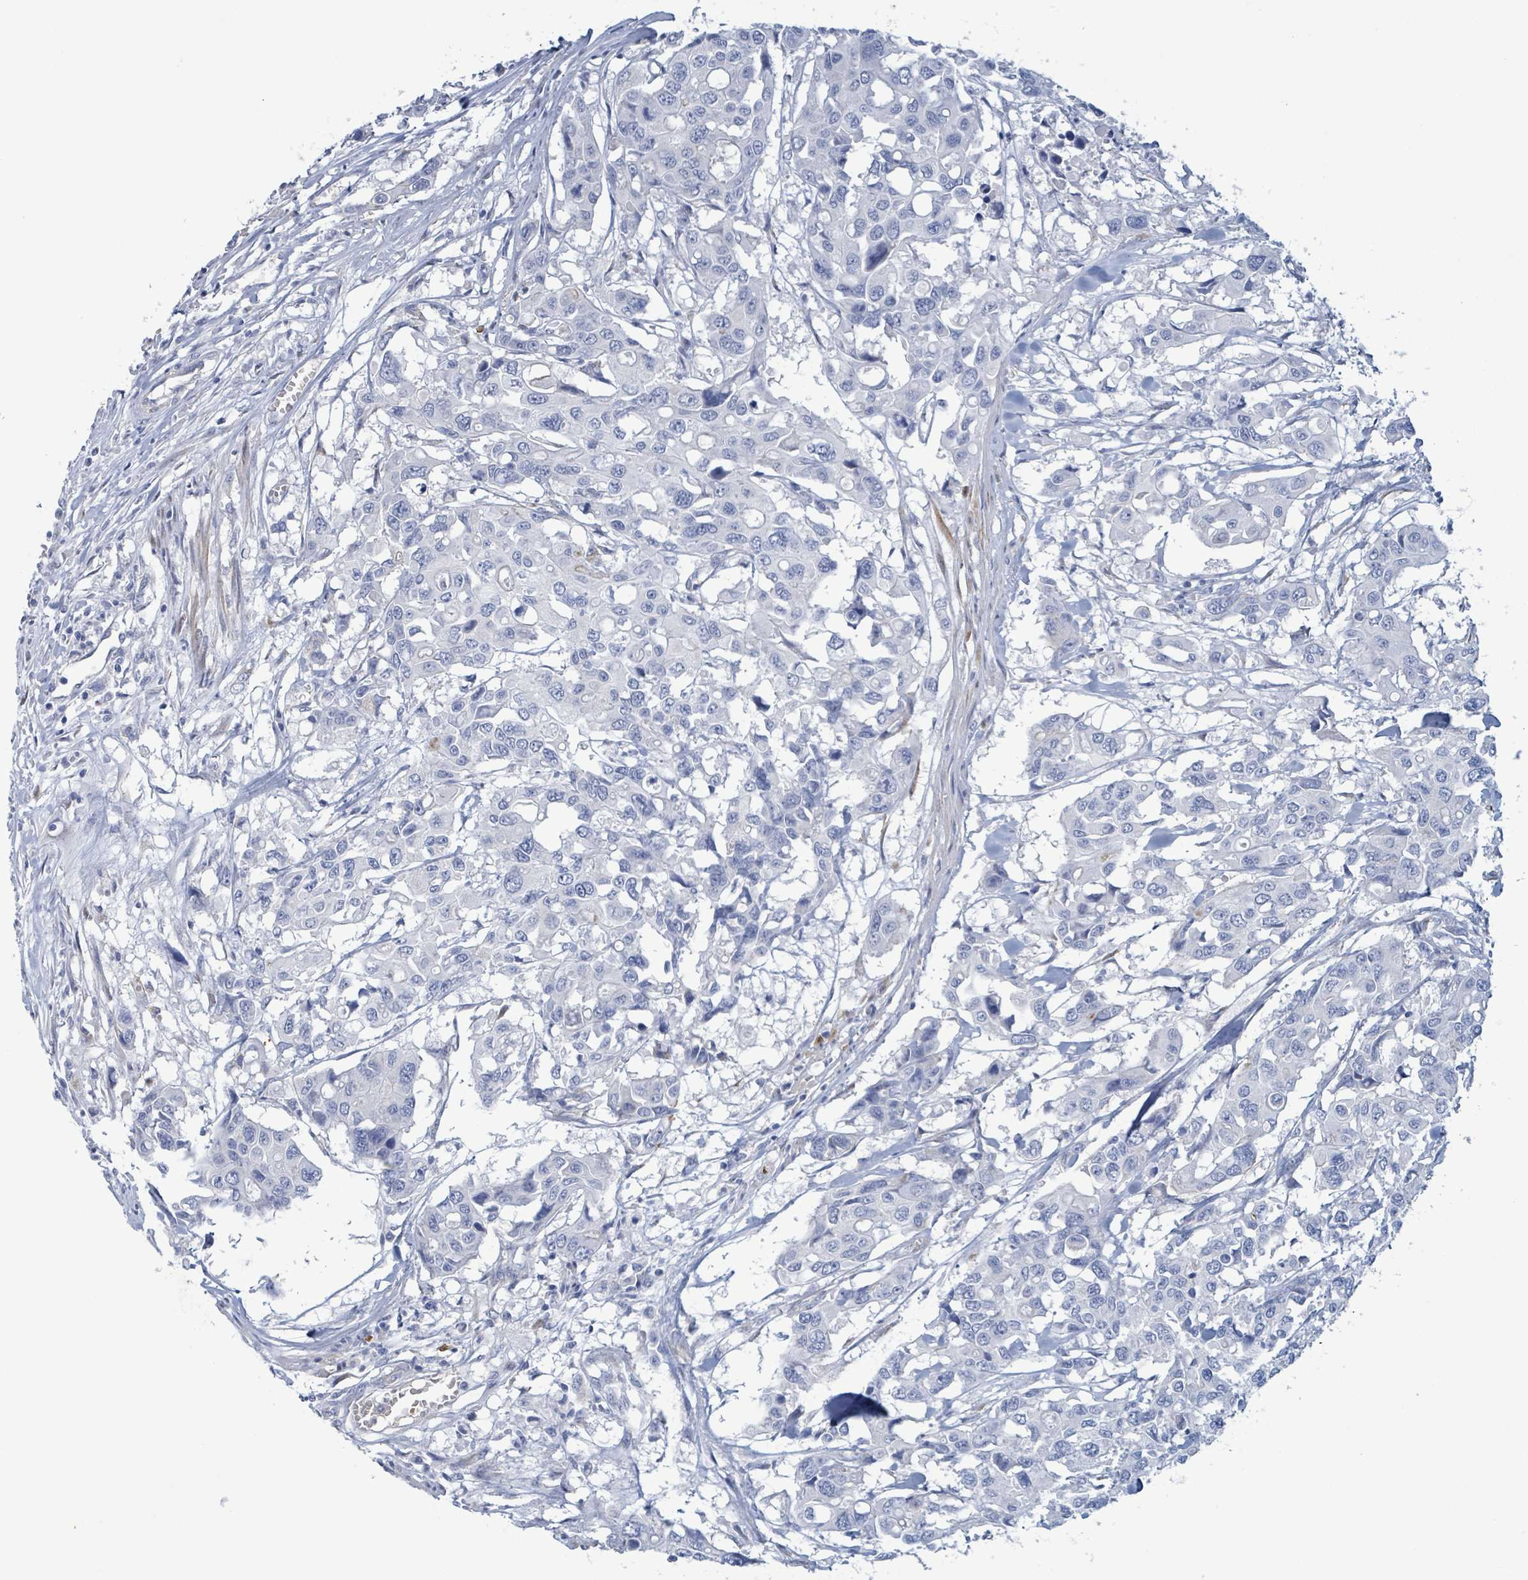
{"staining": {"intensity": "negative", "quantity": "none", "location": "none"}, "tissue": "colorectal cancer", "cell_type": "Tumor cells", "image_type": "cancer", "snomed": [{"axis": "morphology", "description": "Adenocarcinoma, NOS"}, {"axis": "topography", "description": "Colon"}], "caption": "Micrograph shows no significant protein expression in tumor cells of adenocarcinoma (colorectal).", "gene": "PKLR", "patient": {"sex": "male", "age": 77}}